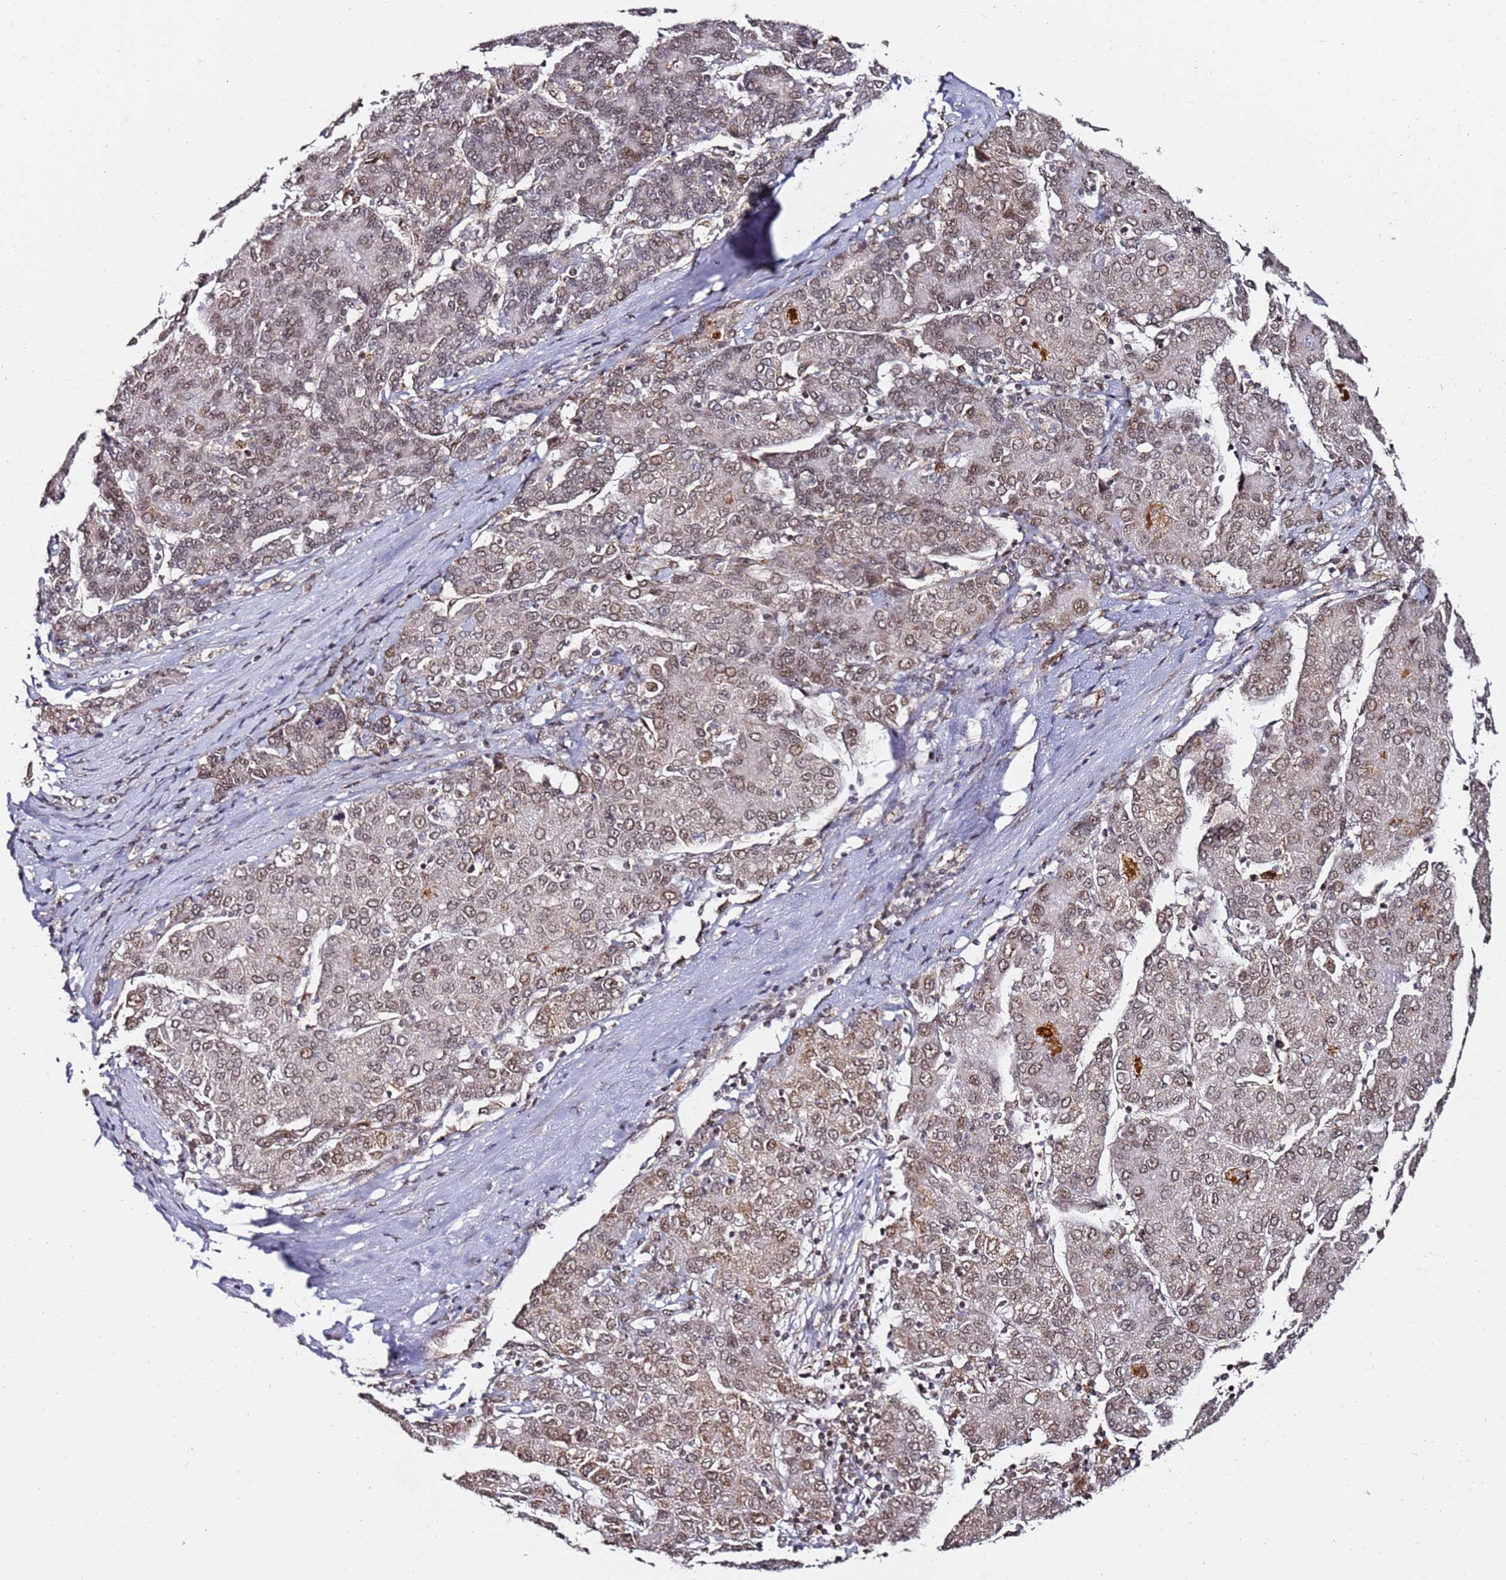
{"staining": {"intensity": "moderate", "quantity": ">75%", "location": "nuclear"}, "tissue": "liver cancer", "cell_type": "Tumor cells", "image_type": "cancer", "snomed": [{"axis": "morphology", "description": "Carcinoma, Hepatocellular, NOS"}, {"axis": "topography", "description": "Liver"}], "caption": "Moderate nuclear positivity is identified in approximately >75% of tumor cells in hepatocellular carcinoma (liver).", "gene": "TP53AIP1", "patient": {"sex": "male", "age": 65}}